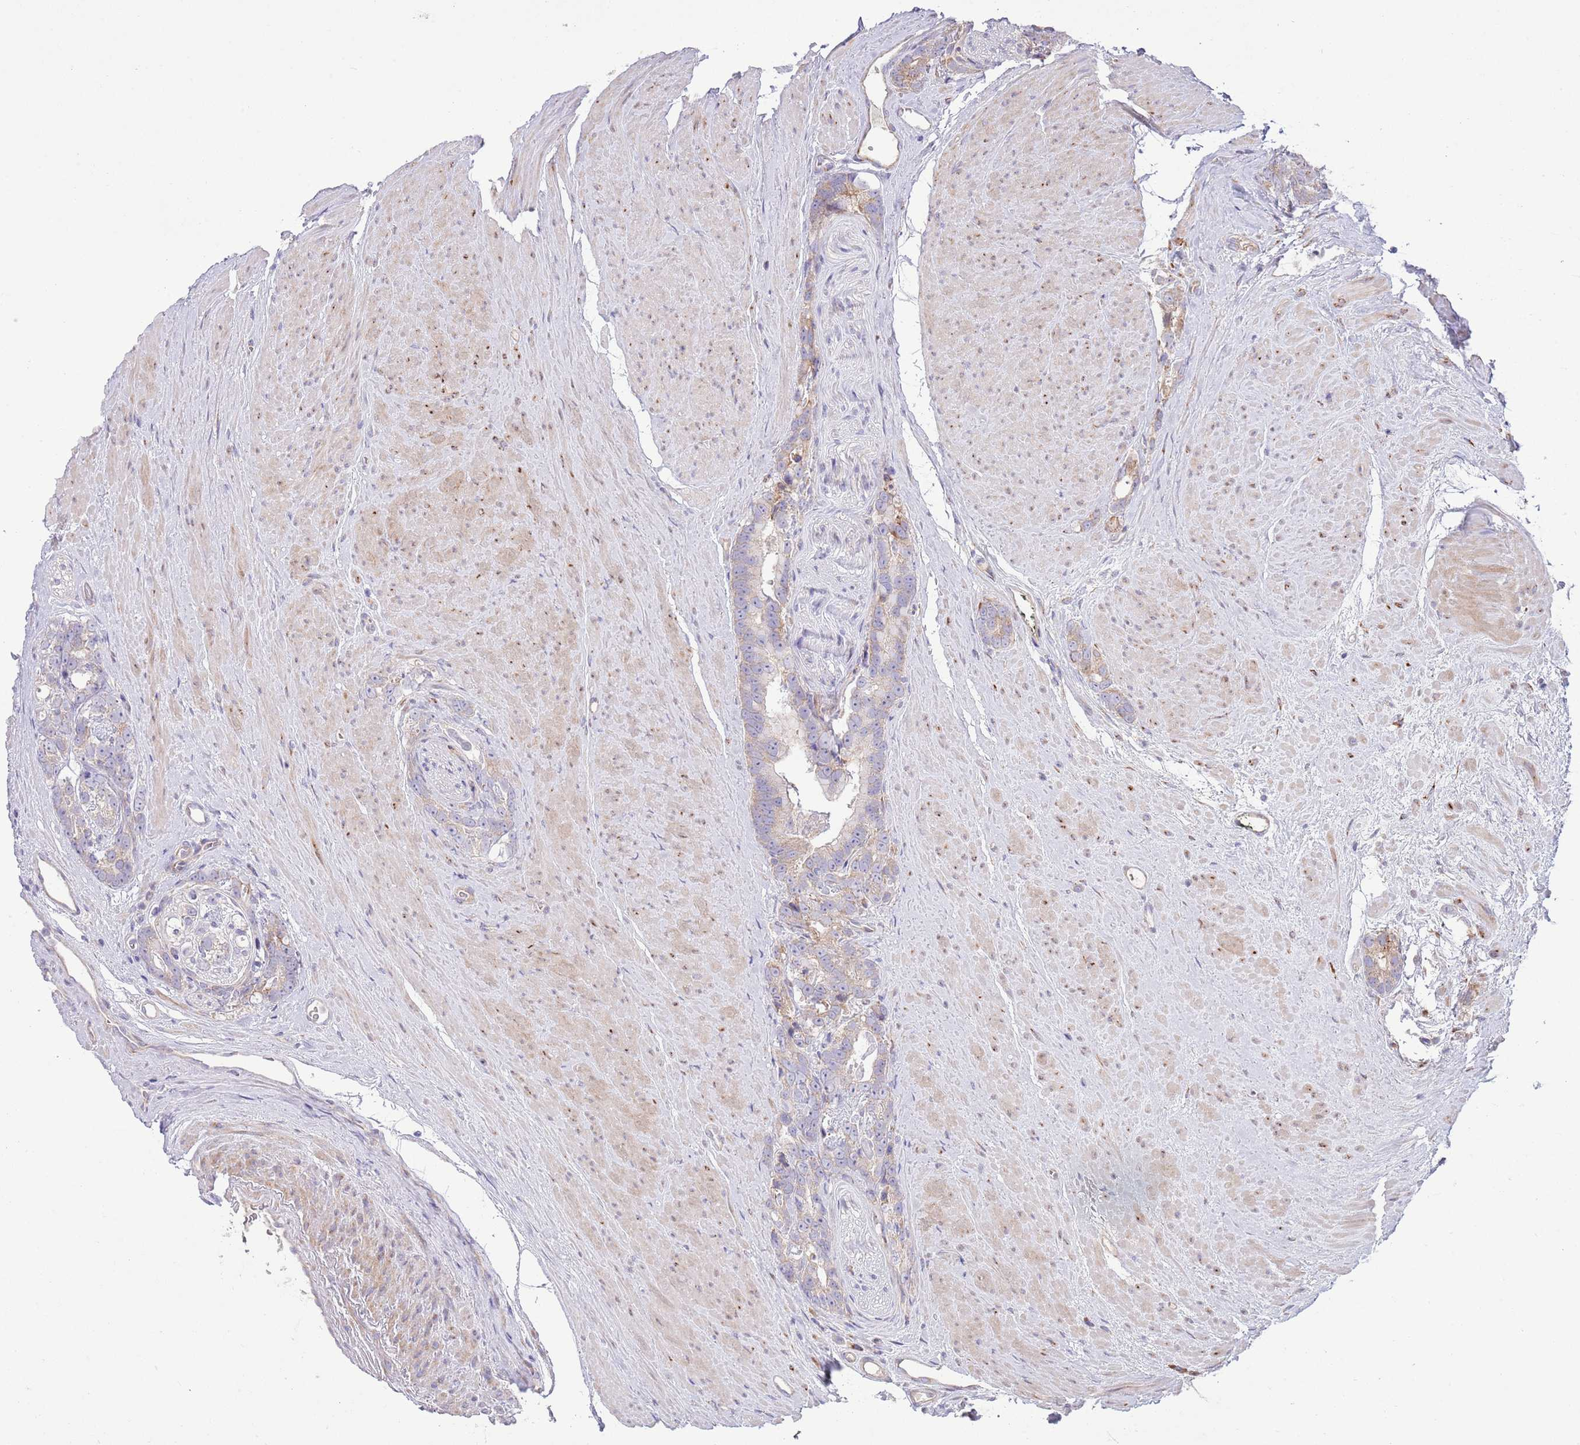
{"staining": {"intensity": "weak", "quantity": "<25%", "location": "cytoplasmic/membranous"}, "tissue": "prostate cancer", "cell_type": "Tumor cells", "image_type": "cancer", "snomed": [{"axis": "morphology", "description": "Adenocarcinoma, High grade"}, {"axis": "topography", "description": "Prostate"}], "caption": "A micrograph of prostate cancer (adenocarcinoma (high-grade)) stained for a protein exhibits no brown staining in tumor cells.", "gene": "TOMM5", "patient": {"sex": "male", "age": 74}}